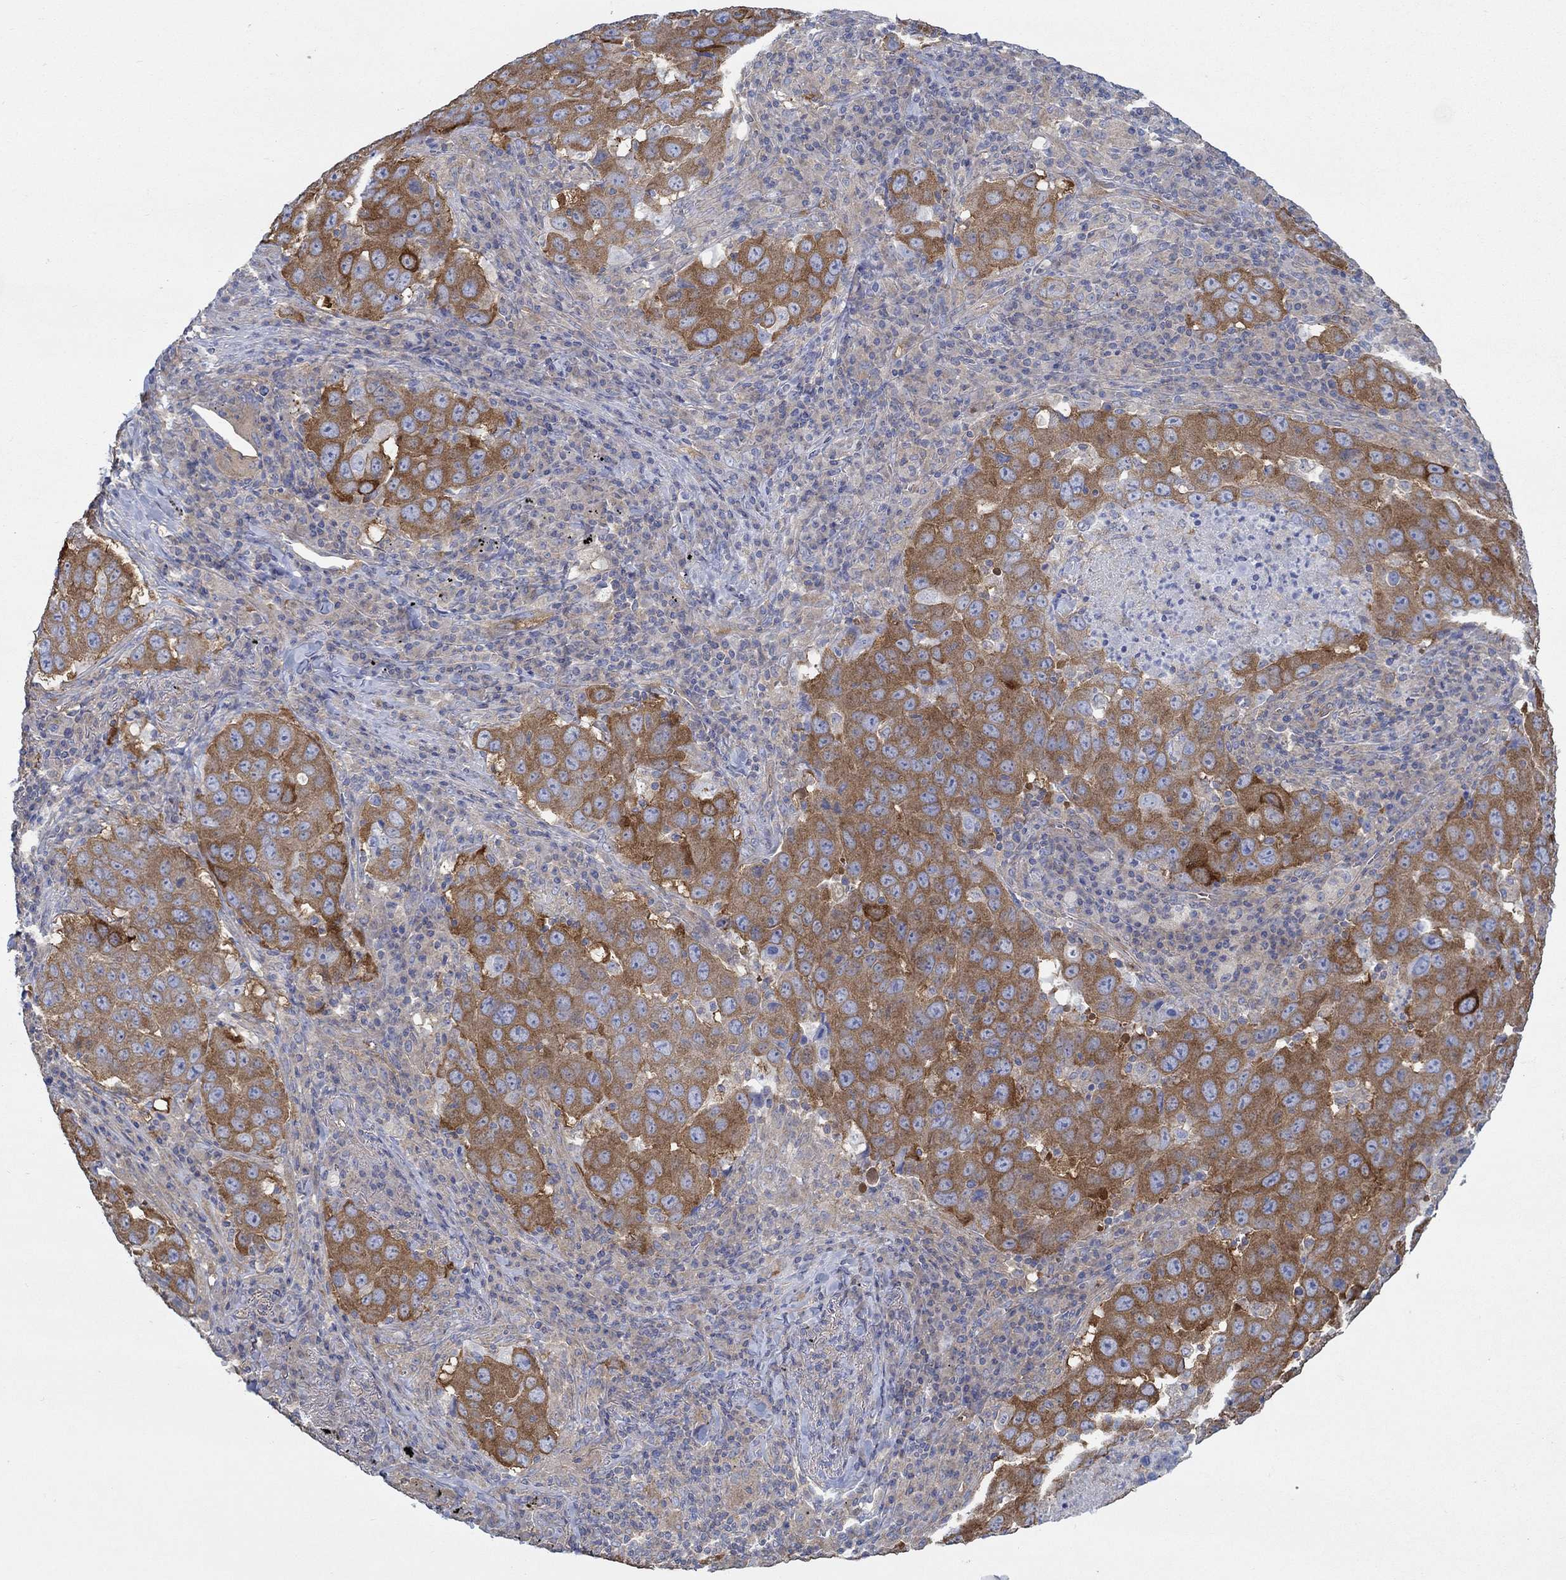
{"staining": {"intensity": "strong", "quantity": ">75%", "location": "cytoplasmic/membranous"}, "tissue": "lung cancer", "cell_type": "Tumor cells", "image_type": "cancer", "snomed": [{"axis": "morphology", "description": "Adenocarcinoma, NOS"}, {"axis": "topography", "description": "Lung"}], "caption": "Lung adenocarcinoma tissue exhibits strong cytoplasmic/membranous positivity in about >75% of tumor cells", "gene": "SPAG9", "patient": {"sex": "male", "age": 73}}